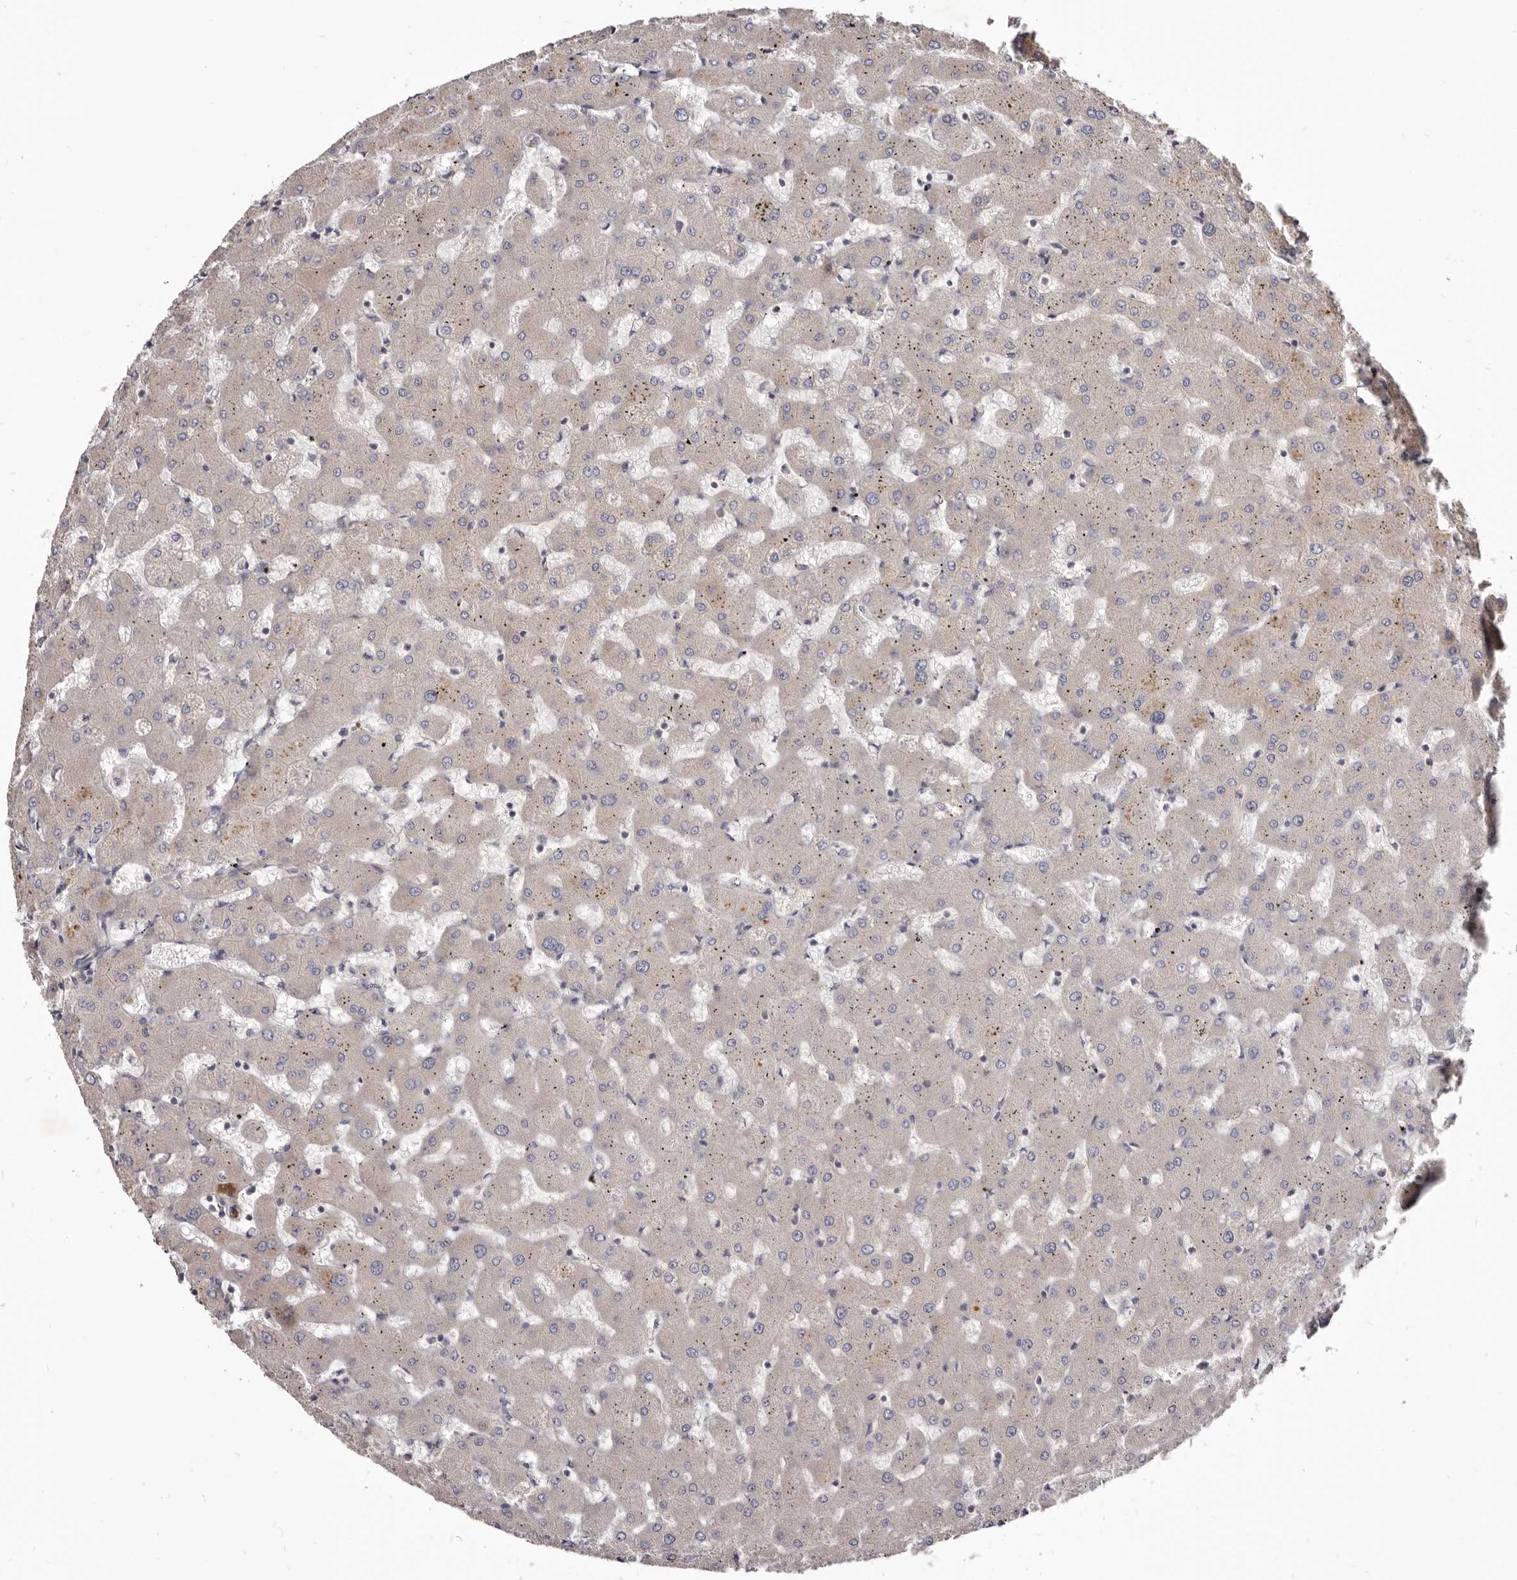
{"staining": {"intensity": "negative", "quantity": "none", "location": "none"}, "tissue": "liver", "cell_type": "Cholangiocytes", "image_type": "normal", "snomed": [{"axis": "morphology", "description": "Normal tissue, NOS"}, {"axis": "topography", "description": "Liver"}], "caption": "A high-resolution histopathology image shows IHC staining of normal liver, which demonstrates no significant positivity in cholangiocytes. Brightfield microscopy of IHC stained with DAB (brown) and hematoxylin (blue), captured at high magnification.", "gene": "FAS", "patient": {"sex": "female", "age": 63}}